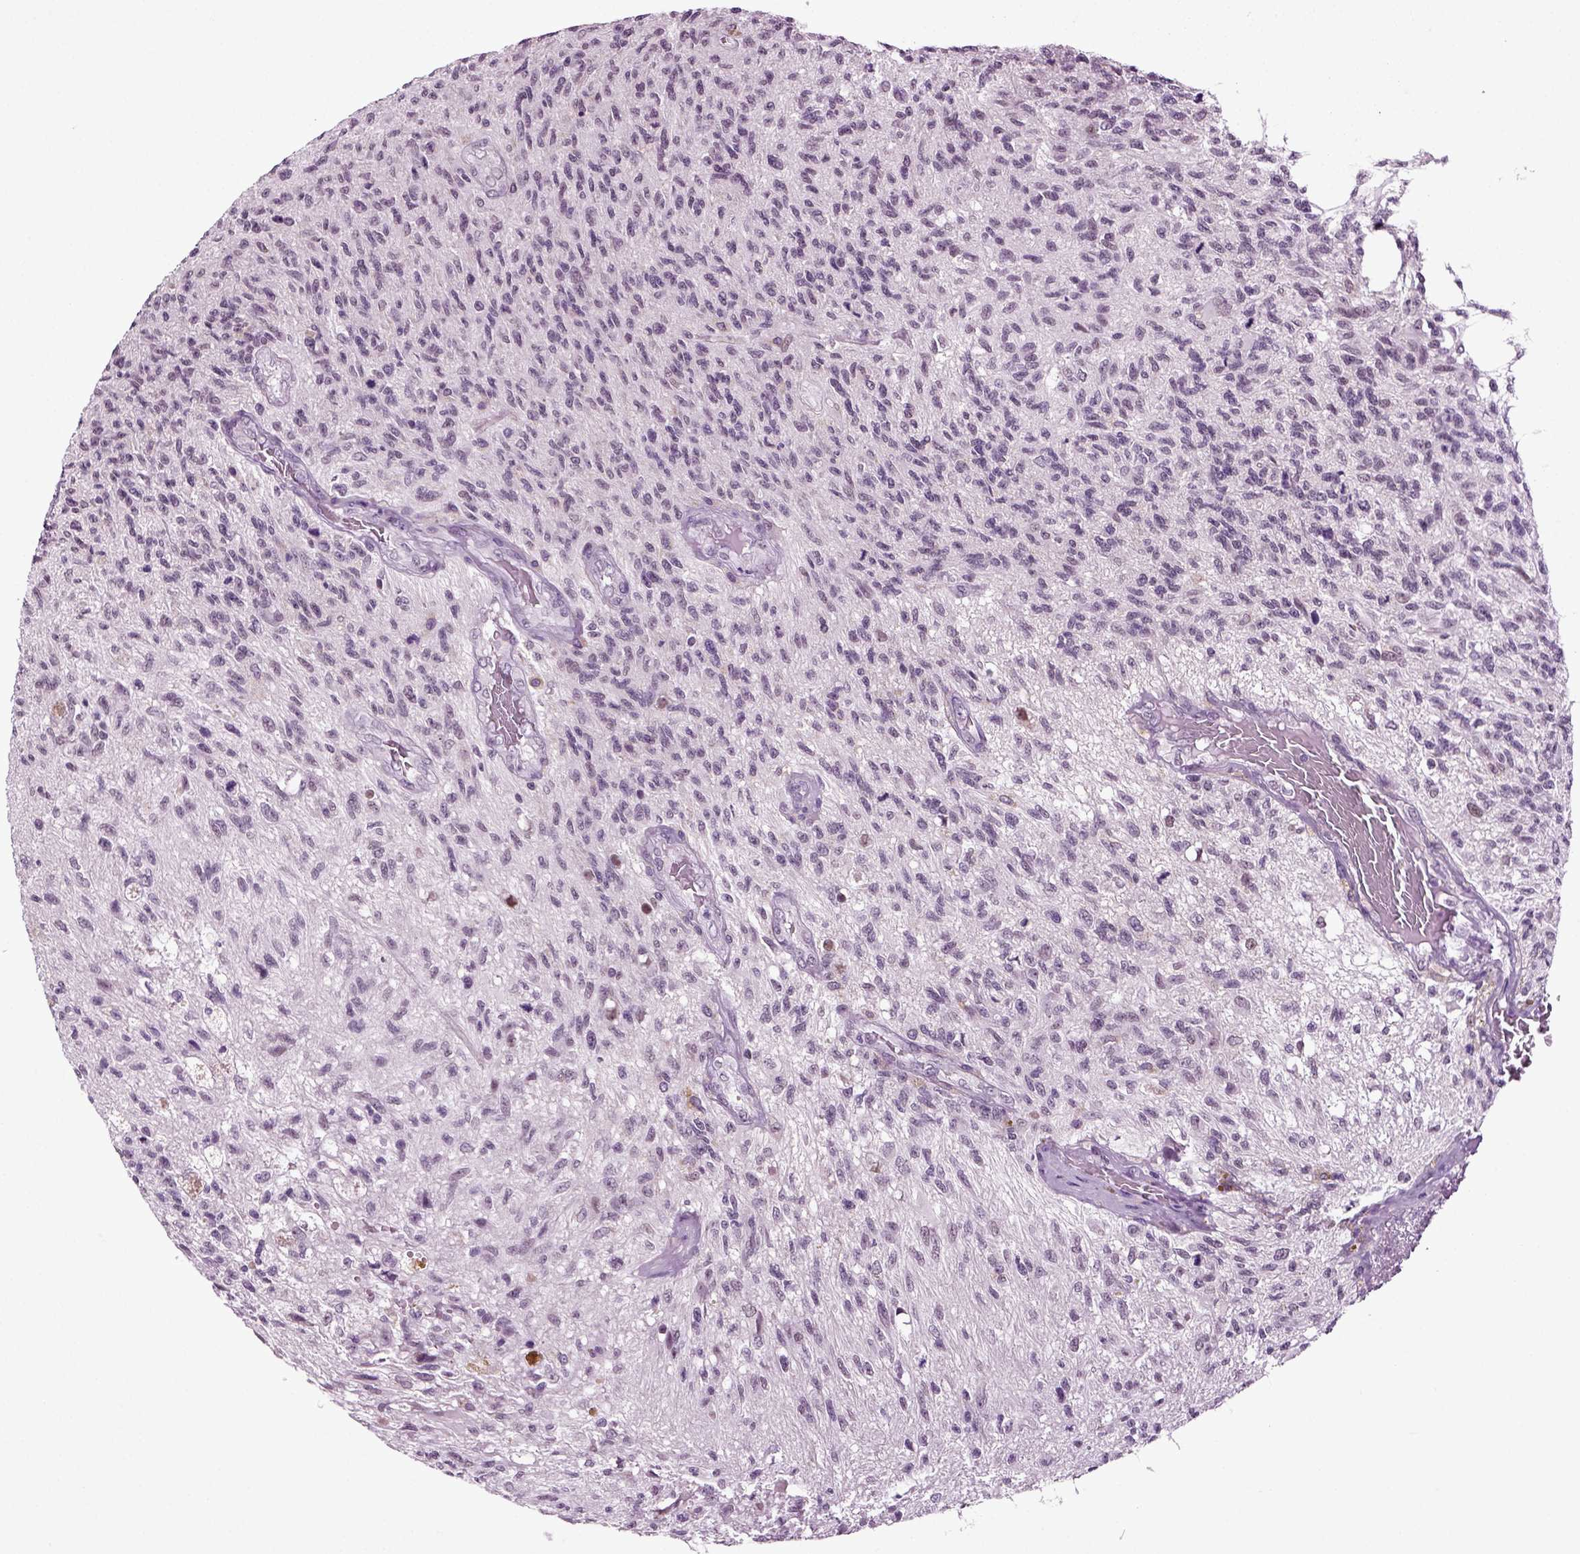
{"staining": {"intensity": "negative", "quantity": "none", "location": "none"}, "tissue": "glioma", "cell_type": "Tumor cells", "image_type": "cancer", "snomed": [{"axis": "morphology", "description": "Glioma, malignant, High grade"}, {"axis": "topography", "description": "Brain"}], "caption": "Glioma stained for a protein using immunohistochemistry exhibits no staining tumor cells.", "gene": "SPATA17", "patient": {"sex": "male", "age": 56}}